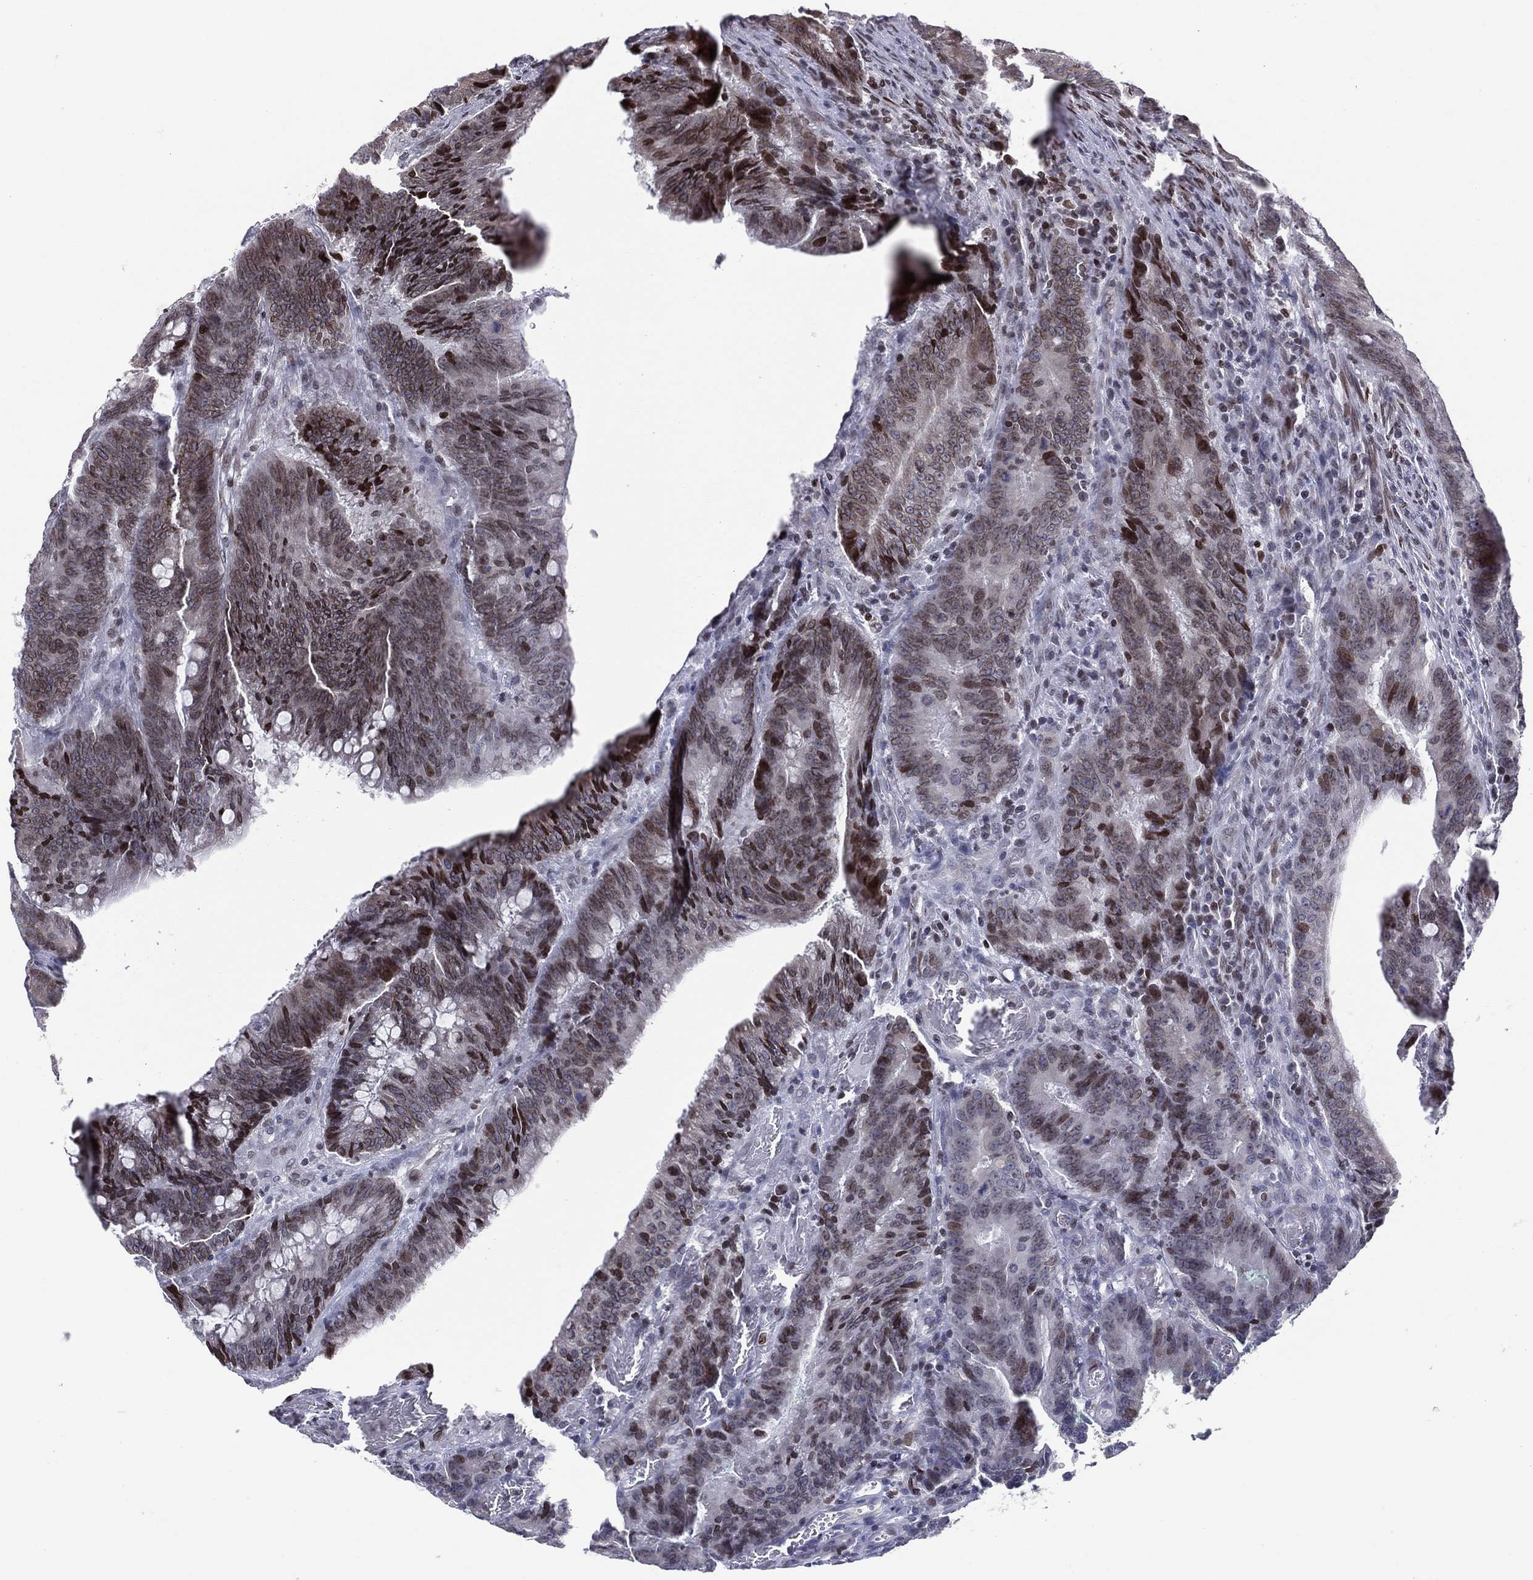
{"staining": {"intensity": "strong", "quantity": "<25%", "location": "nuclear"}, "tissue": "colorectal cancer", "cell_type": "Tumor cells", "image_type": "cancer", "snomed": [{"axis": "morphology", "description": "Adenocarcinoma, NOS"}, {"axis": "topography", "description": "Colon"}], "caption": "Strong nuclear protein staining is present in approximately <25% of tumor cells in colorectal adenocarcinoma.", "gene": "DBF4B", "patient": {"sex": "female", "age": 87}}